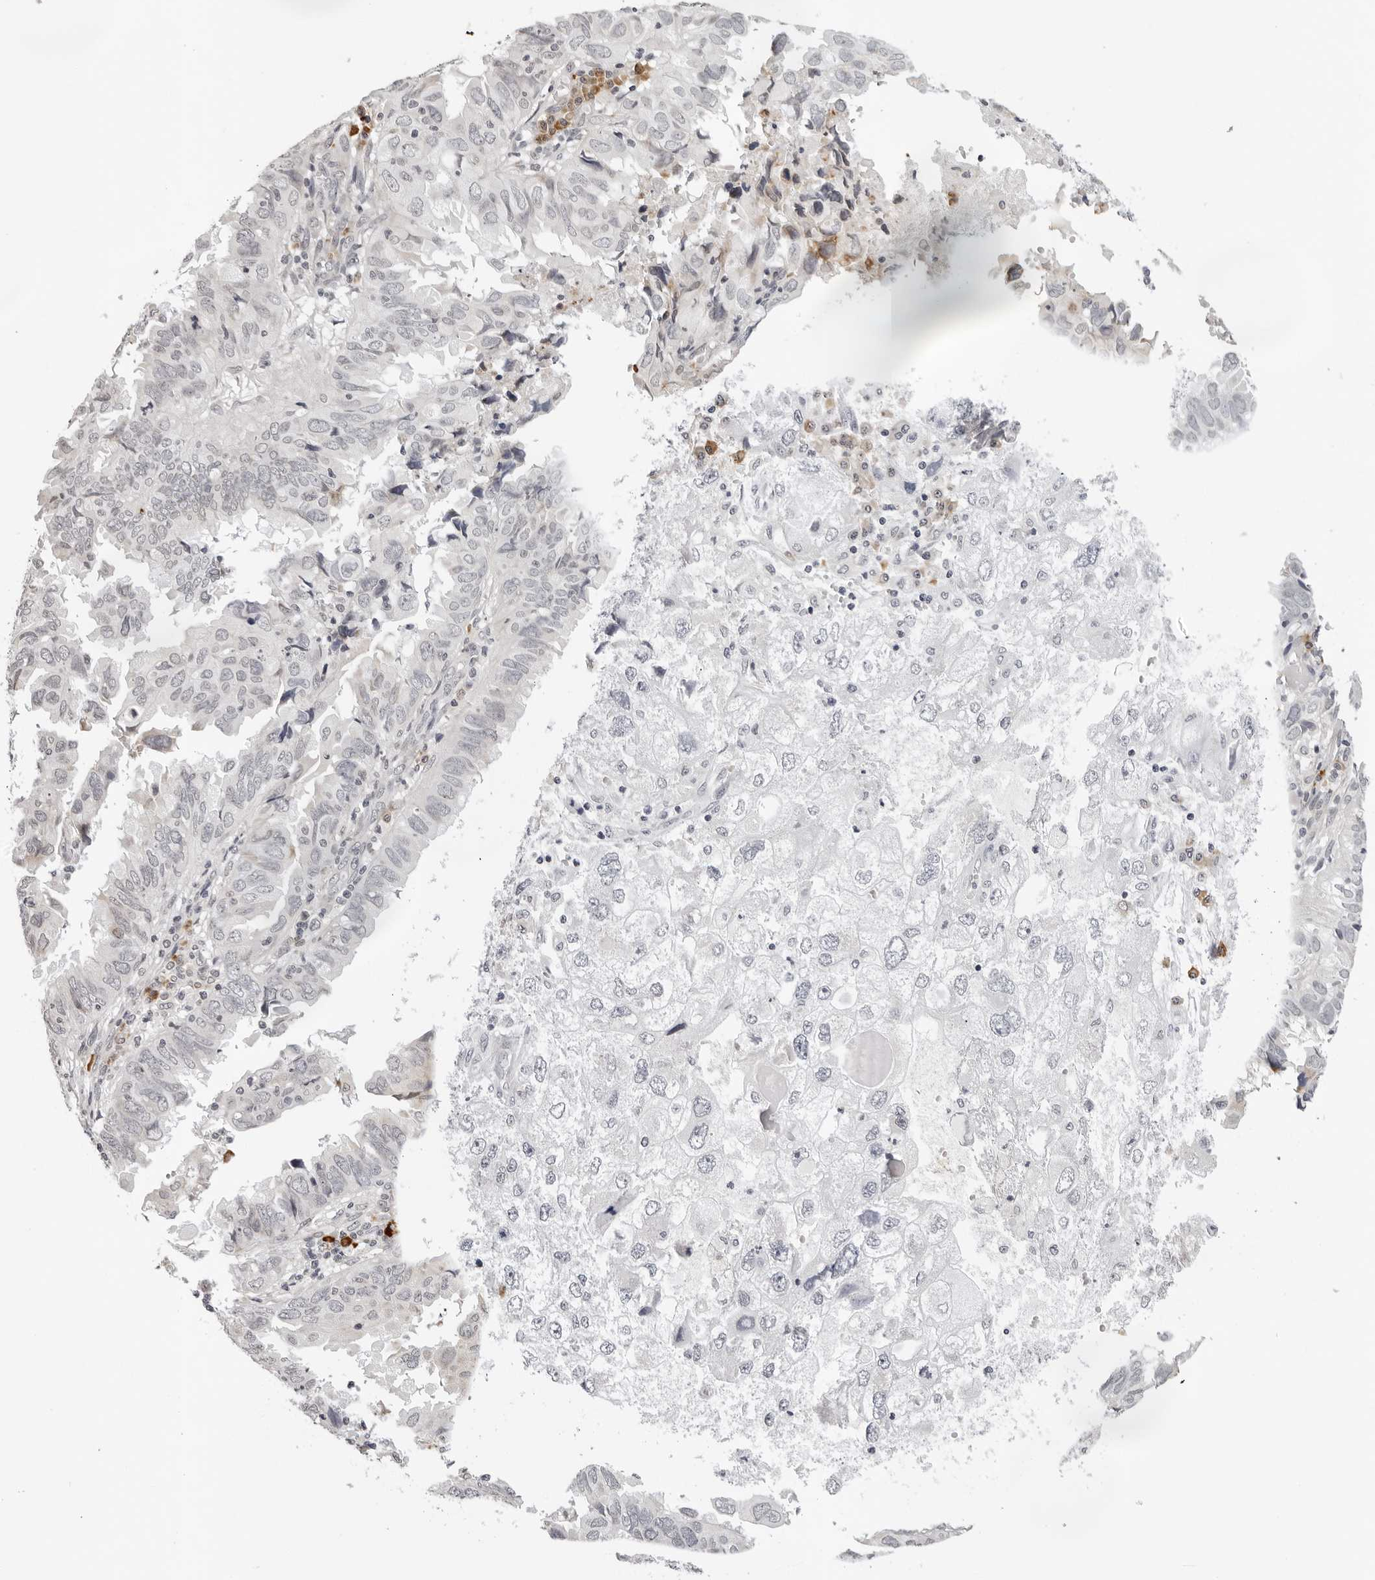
{"staining": {"intensity": "negative", "quantity": "none", "location": "none"}, "tissue": "endometrial cancer", "cell_type": "Tumor cells", "image_type": "cancer", "snomed": [{"axis": "morphology", "description": "Adenocarcinoma, NOS"}, {"axis": "topography", "description": "Uterus"}], "caption": "Tumor cells are negative for protein expression in human adenocarcinoma (endometrial). (Brightfield microscopy of DAB IHC at high magnification).", "gene": "IL17RA", "patient": {"sex": "female", "age": 77}}